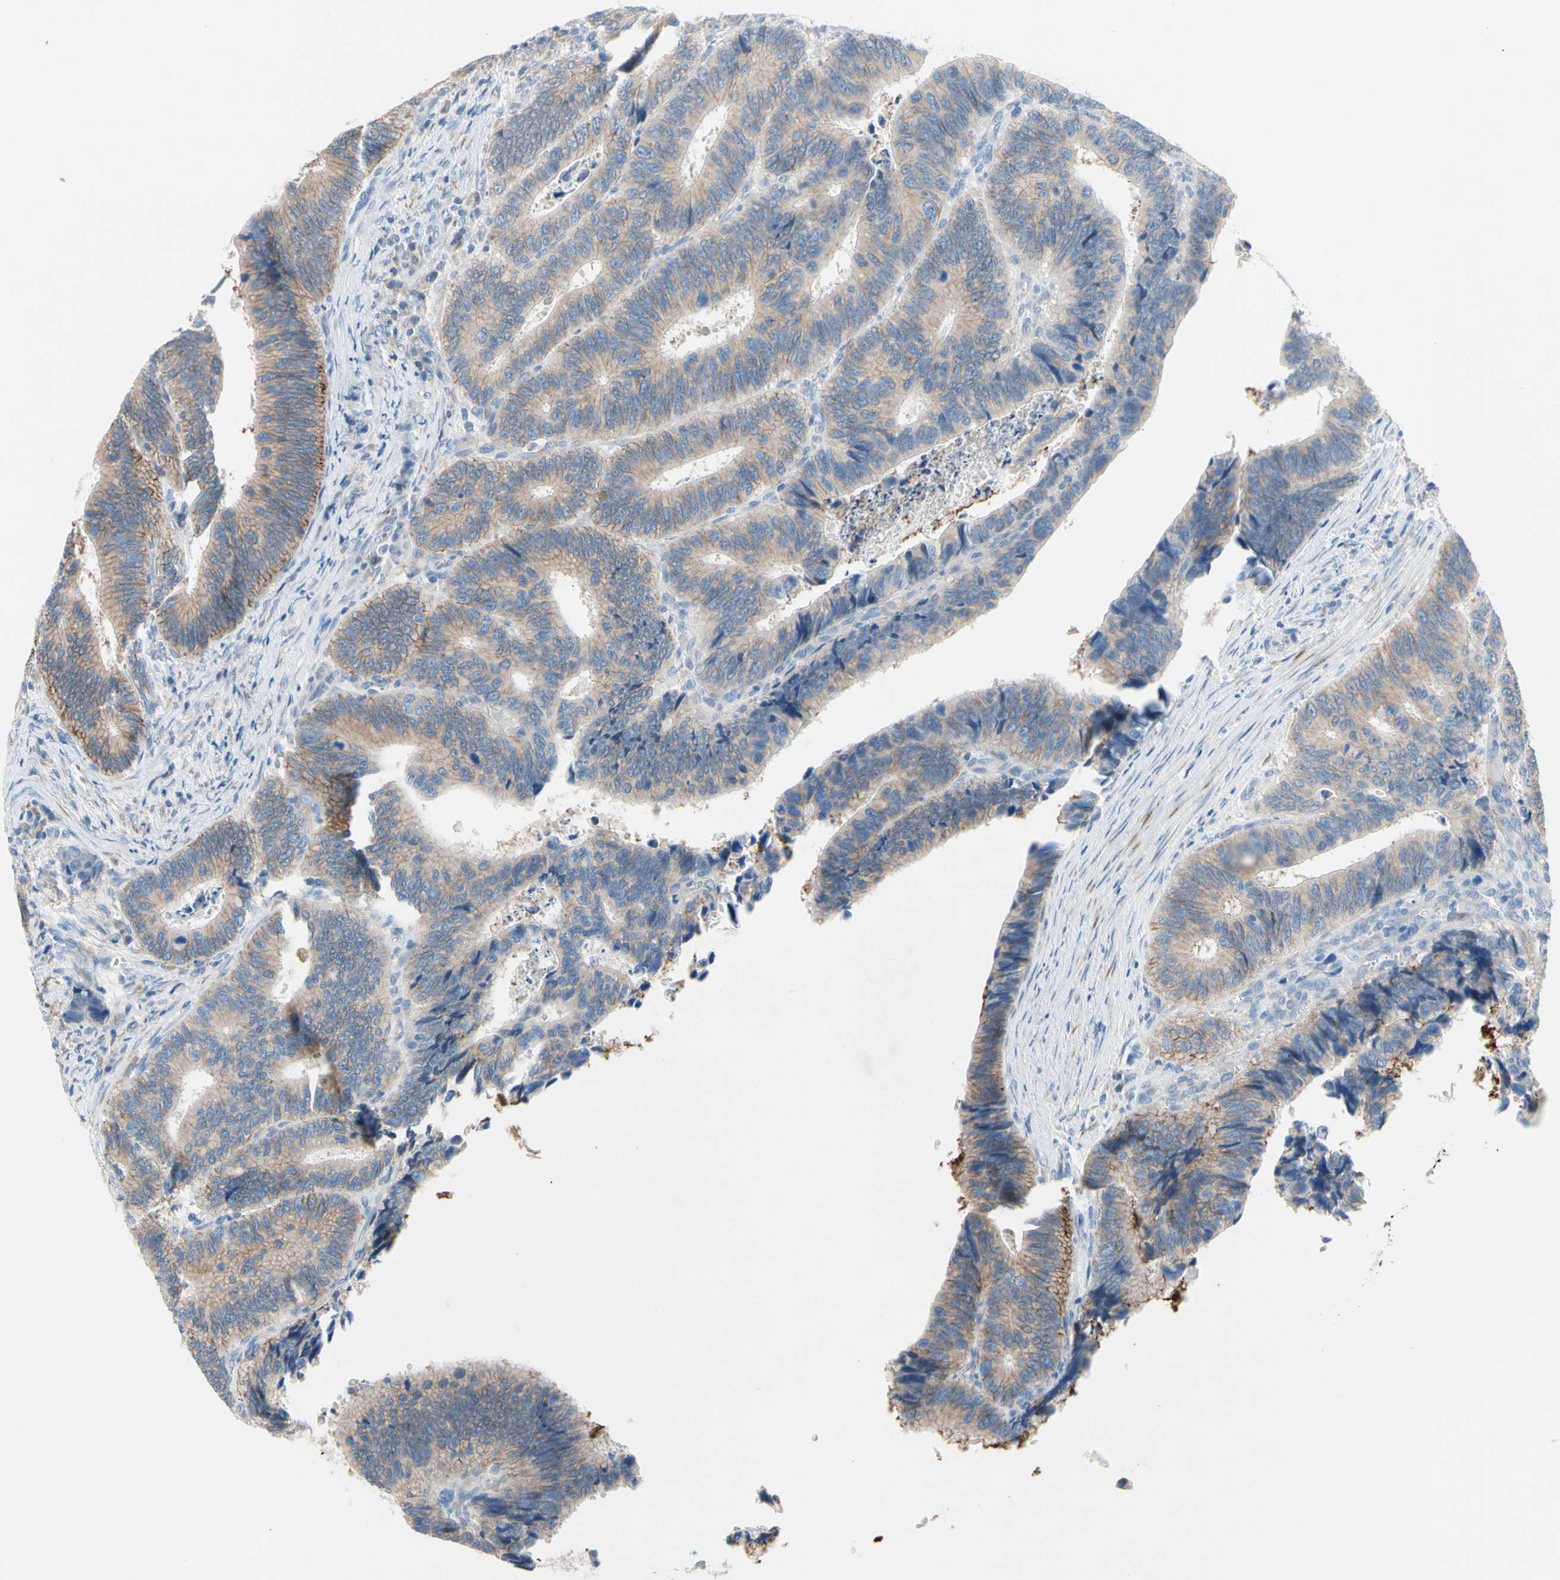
{"staining": {"intensity": "moderate", "quantity": "<25%", "location": "cytoplasmic/membranous"}, "tissue": "colorectal cancer", "cell_type": "Tumor cells", "image_type": "cancer", "snomed": [{"axis": "morphology", "description": "Inflammation, NOS"}, {"axis": "morphology", "description": "Adenocarcinoma, NOS"}, {"axis": "topography", "description": "Colon"}], "caption": "IHC (DAB) staining of colorectal adenocarcinoma displays moderate cytoplasmic/membranous protein staining in approximately <25% of tumor cells. (DAB IHC with brightfield microscopy, high magnification).", "gene": "TMIGD2", "patient": {"sex": "male", "age": 72}}